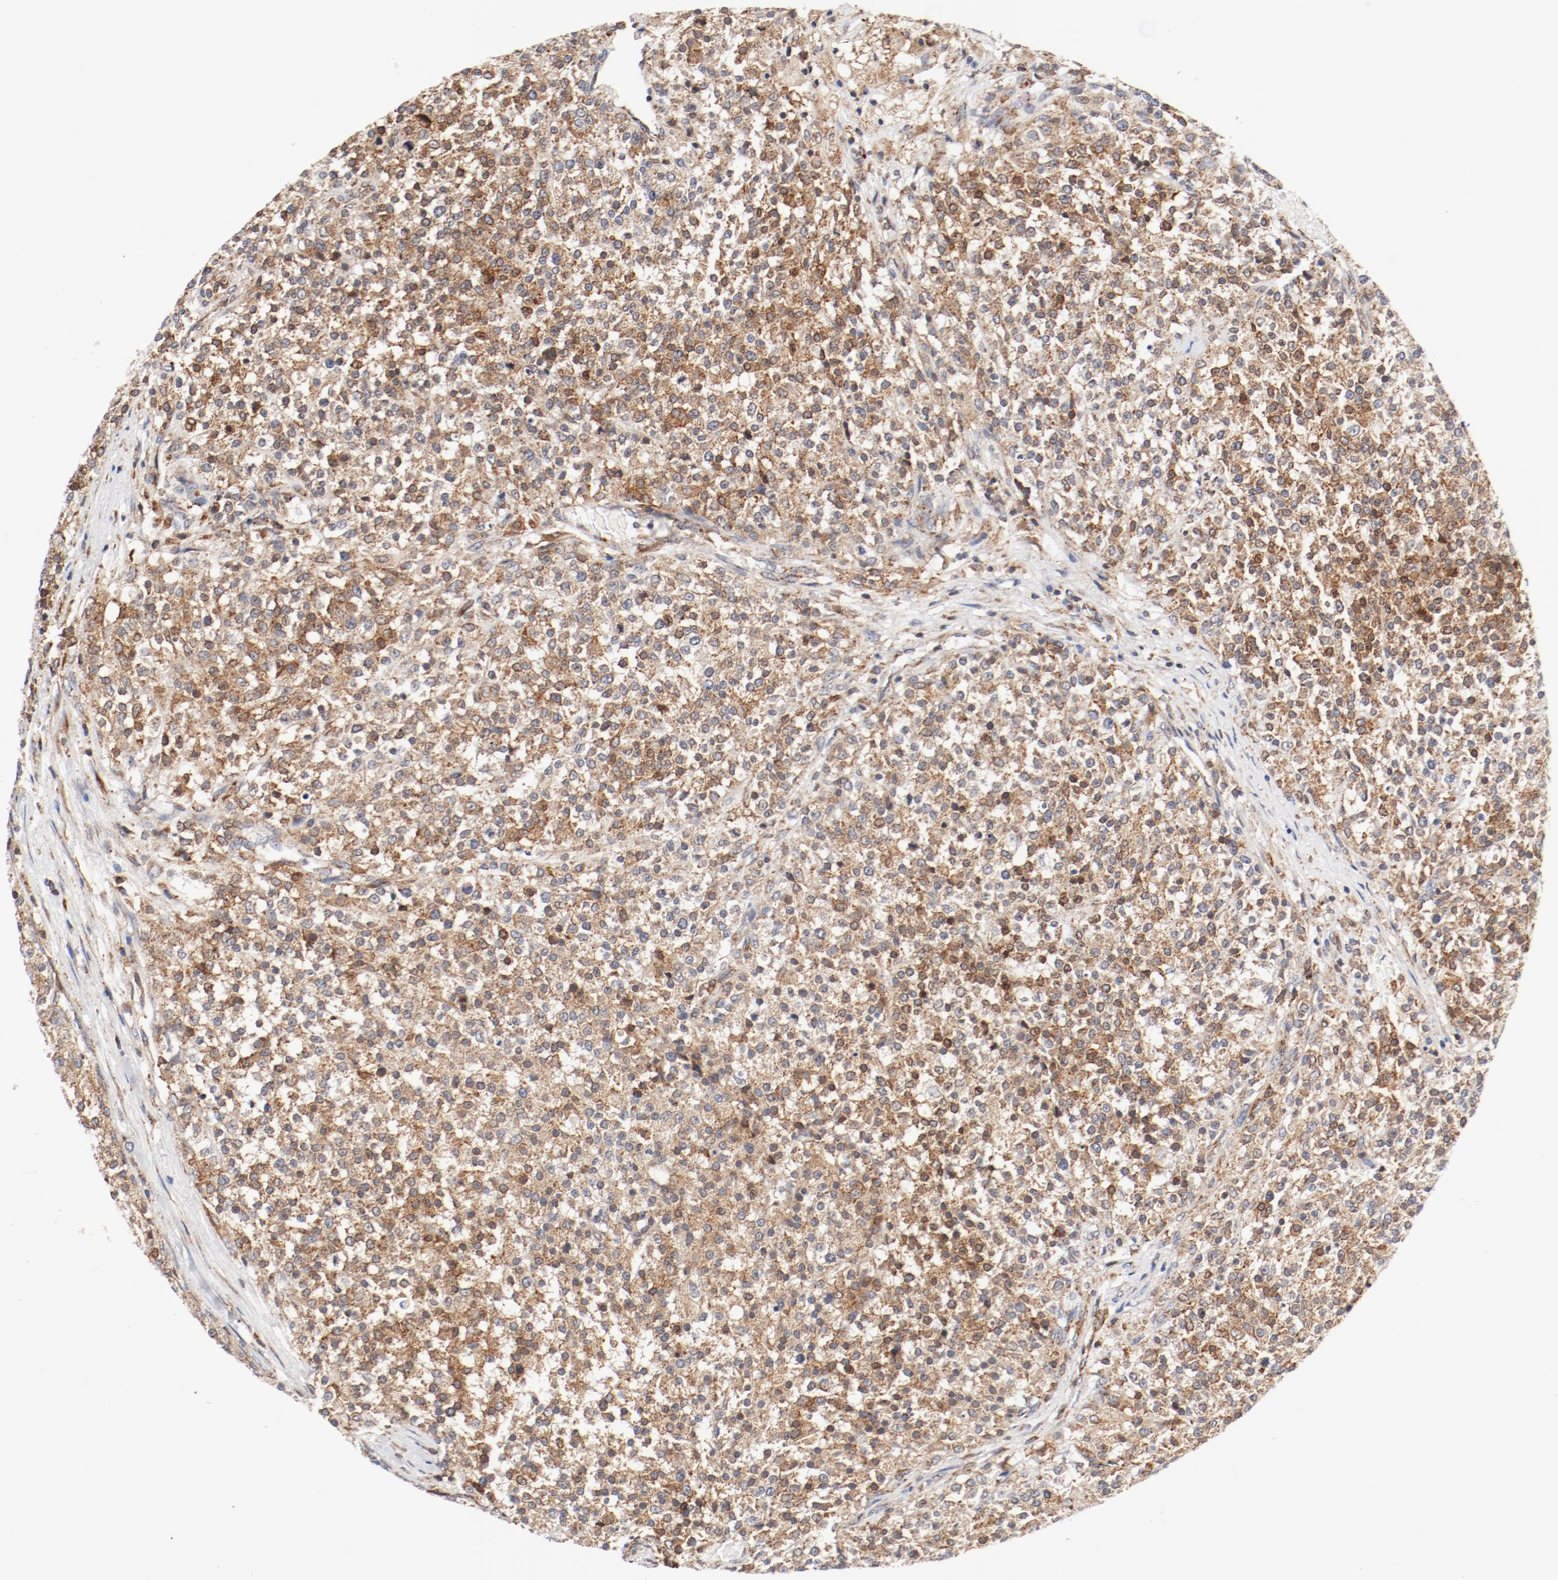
{"staining": {"intensity": "moderate", "quantity": ">75%", "location": "cytoplasmic/membranous"}, "tissue": "testis cancer", "cell_type": "Tumor cells", "image_type": "cancer", "snomed": [{"axis": "morphology", "description": "Seminoma, NOS"}, {"axis": "topography", "description": "Testis"}], "caption": "Human seminoma (testis) stained for a protein (brown) shows moderate cytoplasmic/membranous positive positivity in about >75% of tumor cells.", "gene": "PDPK1", "patient": {"sex": "male", "age": 59}}